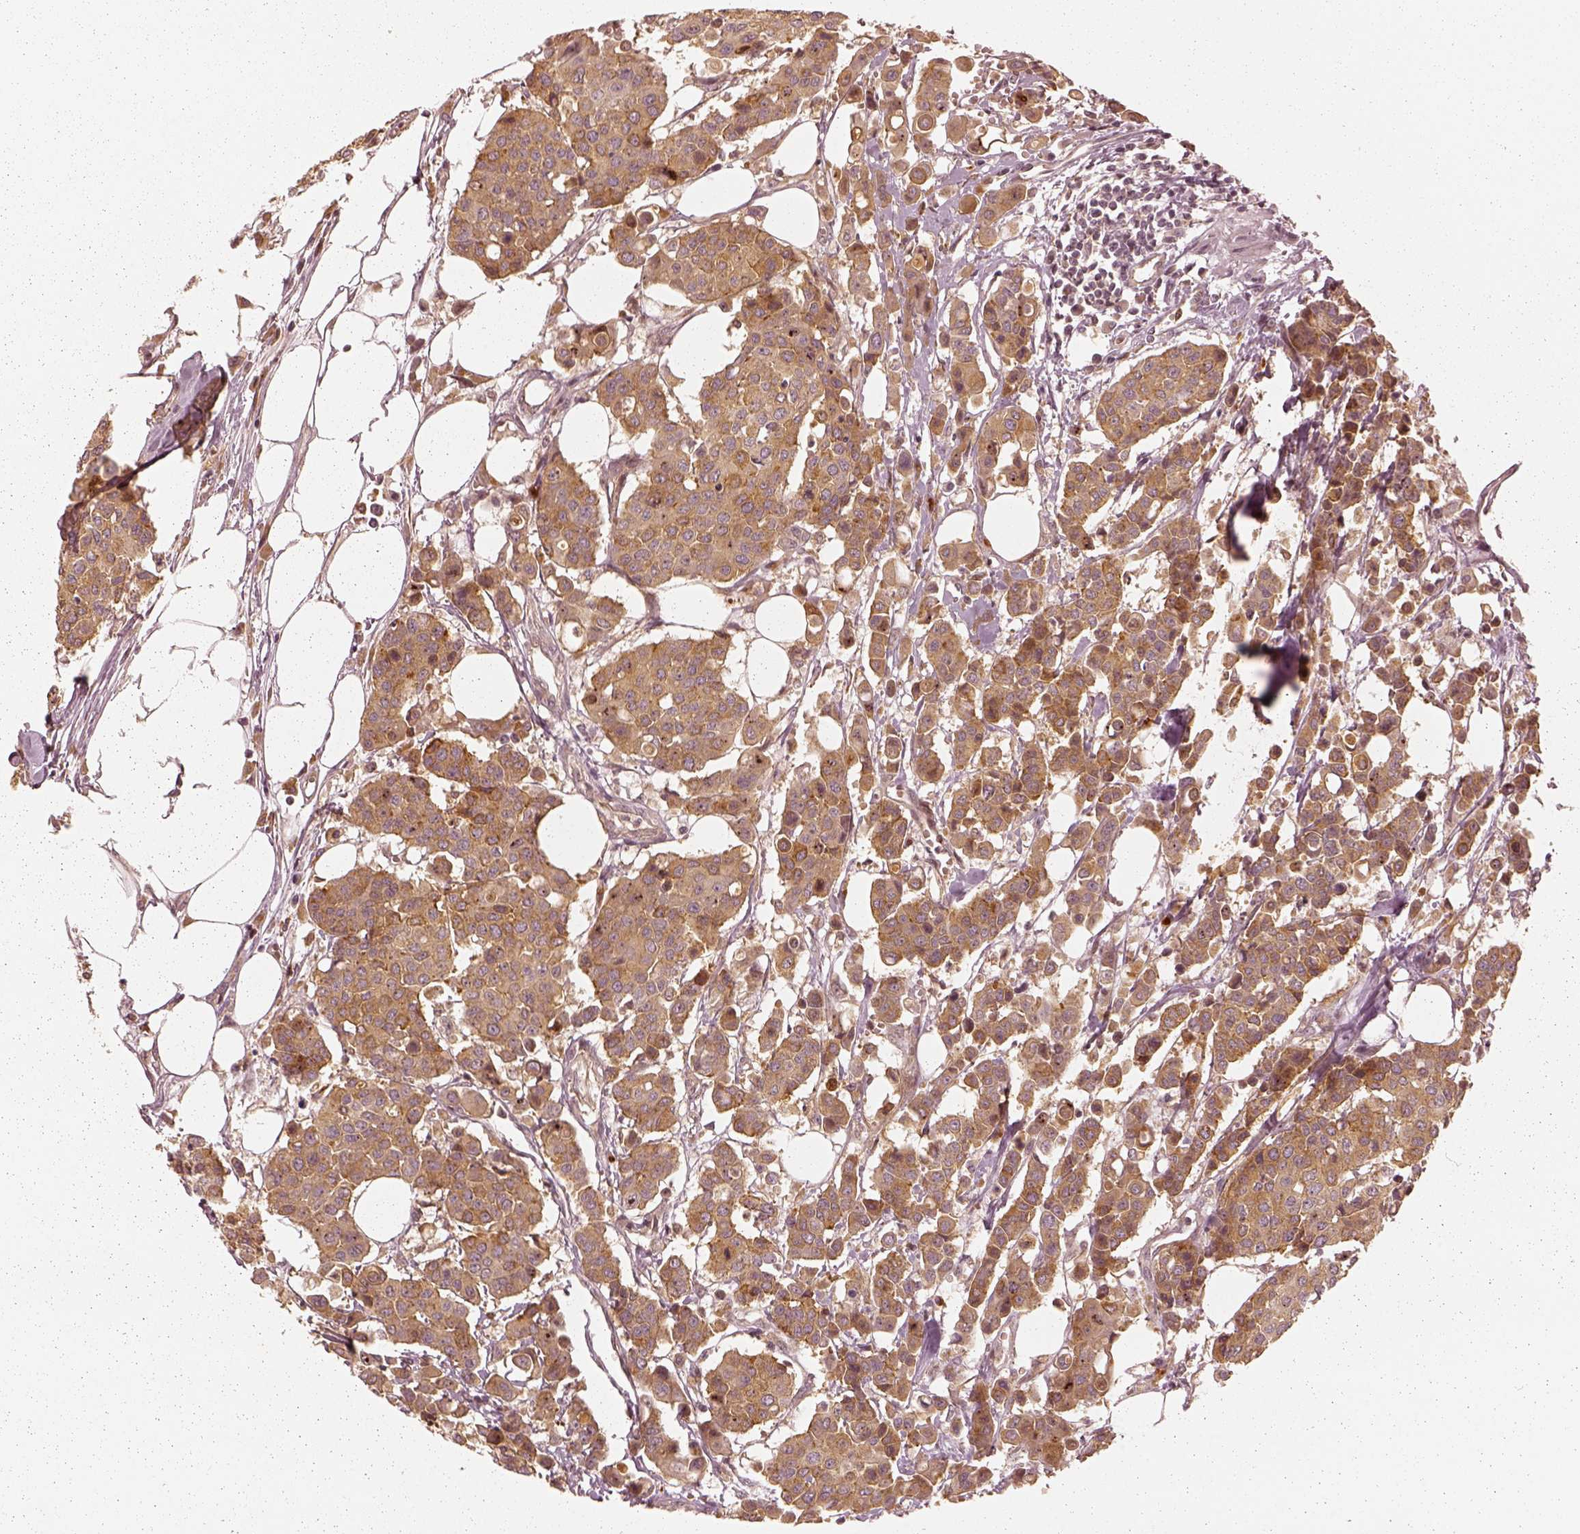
{"staining": {"intensity": "moderate", "quantity": ">75%", "location": "cytoplasmic/membranous"}, "tissue": "carcinoid", "cell_type": "Tumor cells", "image_type": "cancer", "snomed": [{"axis": "morphology", "description": "Carcinoid, malignant, NOS"}, {"axis": "topography", "description": "Colon"}], "caption": "The photomicrograph demonstrates immunohistochemical staining of carcinoid (malignant). There is moderate cytoplasmic/membranous expression is appreciated in approximately >75% of tumor cells. The staining is performed using DAB (3,3'-diaminobenzidine) brown chromogen to label protein expression. The nuclei are counter-stained blue using hematoxylin.", "gene": "SLC12A9", "patient": {"sex": "male", "age": 81}}